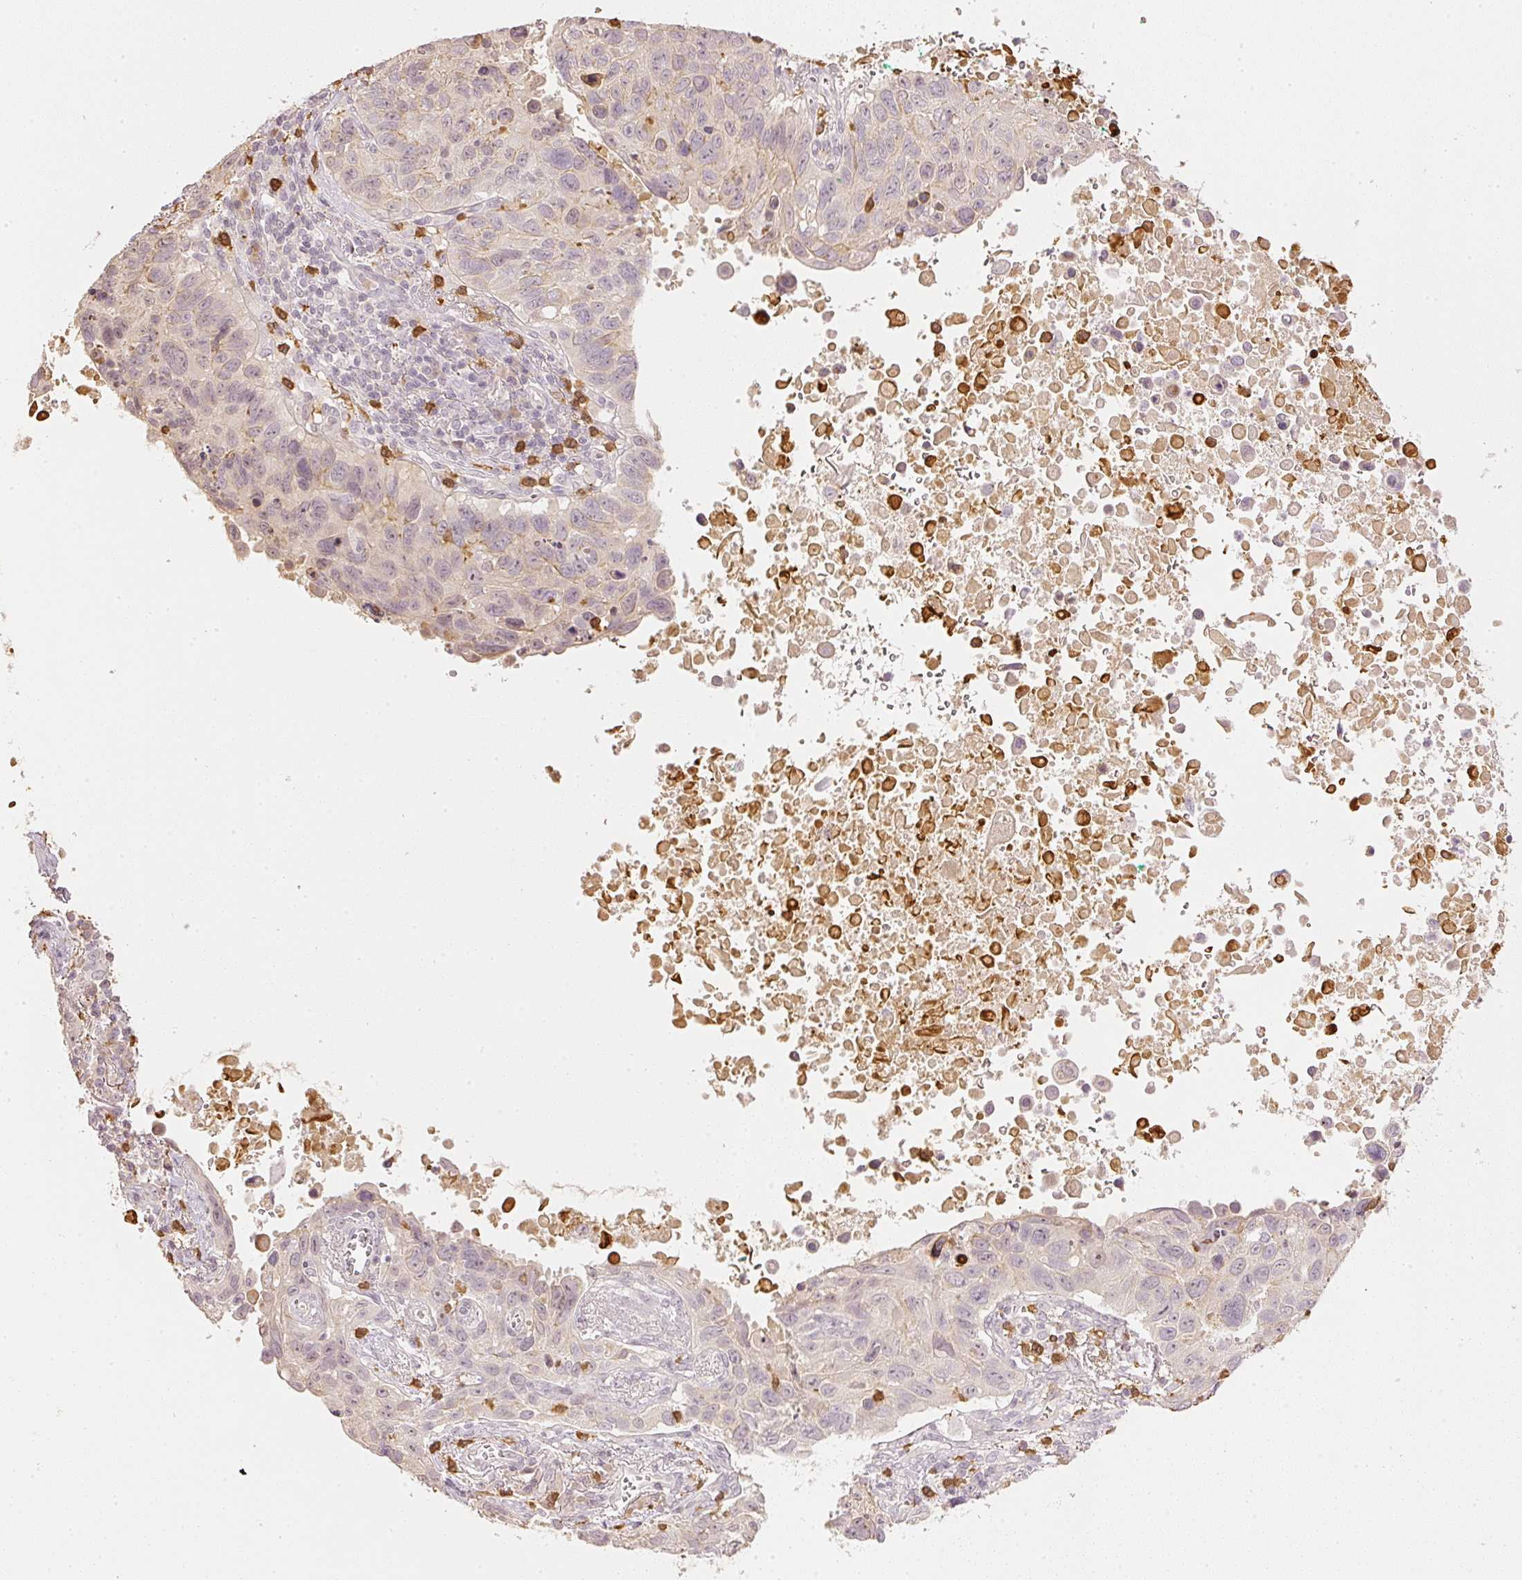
{"staining": {"intensity": "negative", "quantity": "none", "location": "none"}, "tissue": "lung cancer", "cell_type": "Tumor cells", "image_type": "cancer", "snomed": [{"axis": "morphology", "description": "Squamous cell carcinoma, NOS"}, {"axis": "topography", "description": "Lung"}], "caption": "Lung squamous cell carcinoma was stained to show a protein in brown. There is no significant staining in tumor cells.", "gene": "GZMA", "patient": {"sex": "male", "age": 66}}